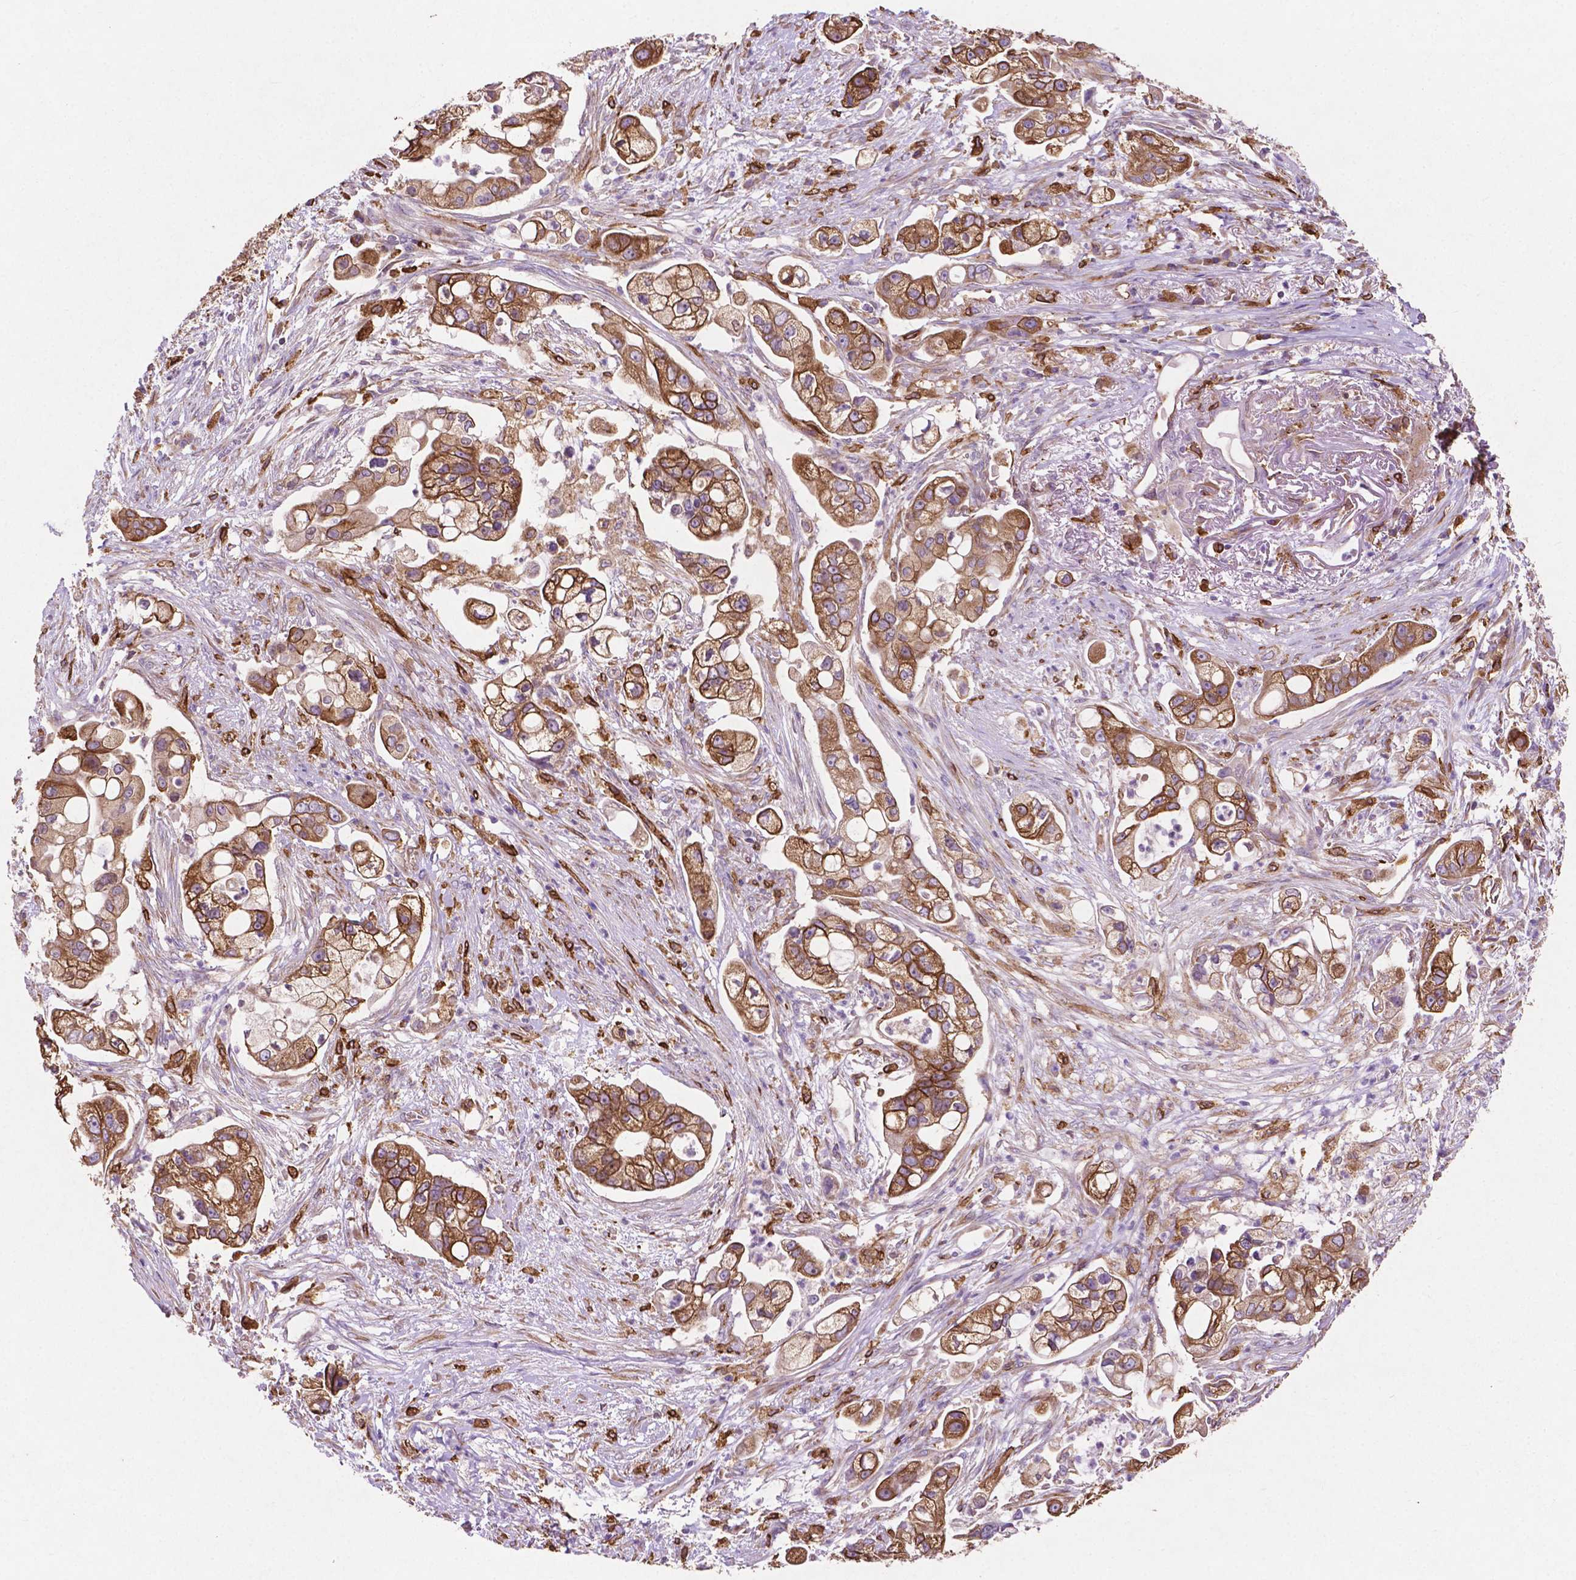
{"staining": {"intensity": "strong", "quantity": ">75%", "location": "cytoplasmic/membranous"}, "tissue": "pancreatic cancer", "cell_type": "Tumor cells", "image_type": "cancer", "snomed": [{"axis": "morphology", "description": "Adenocarcinoma, NOS"}, {"axis": "topography", "description": "Pancreas"}], "caption": "Approximately >75% of tumor cells in pancreatic cancer reveal strong cytoplasmic/membranous protein staining as visualized by brown immunohistochemical staining.", "gene": "MBTPS1", "patient": {"sex": "female", "age": 69}}